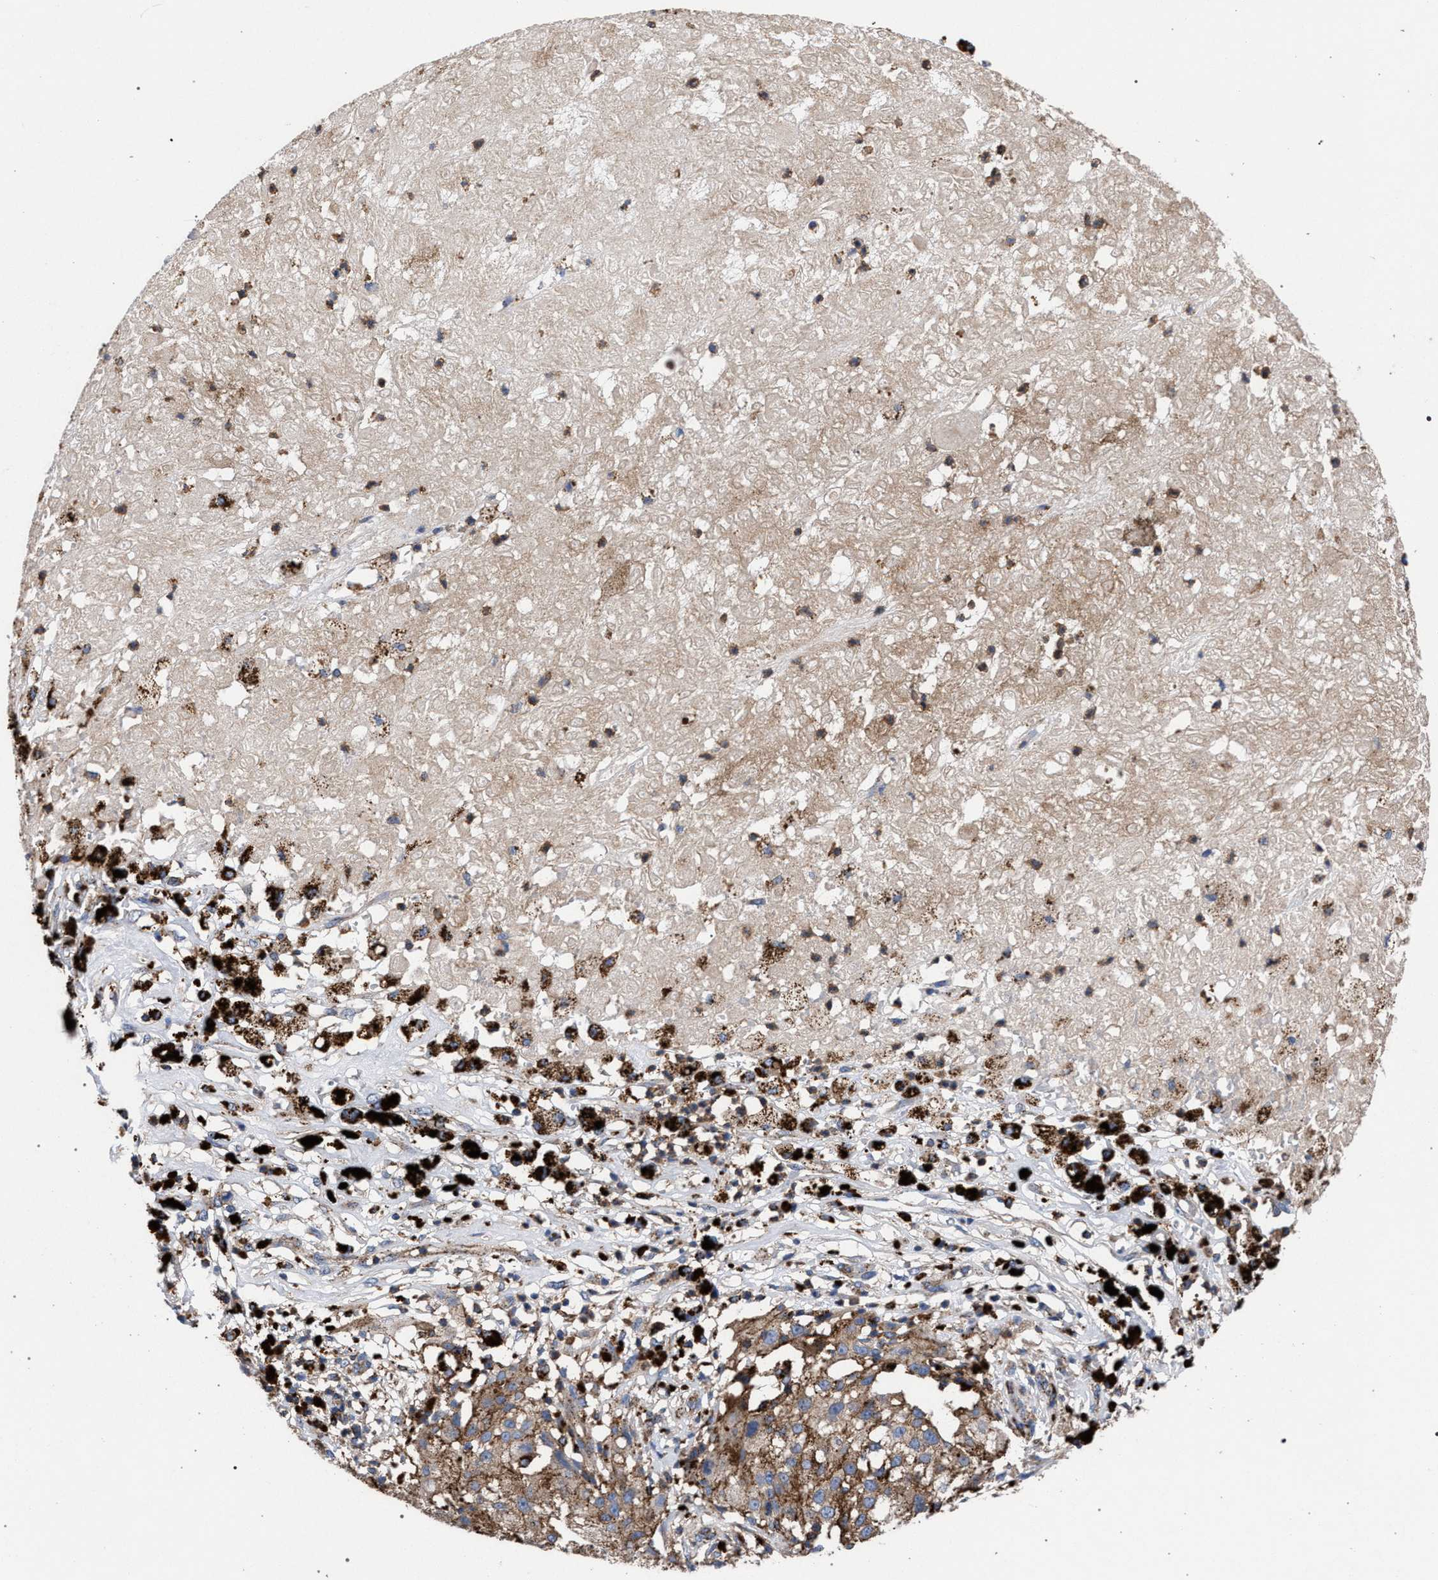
{"staining": {"intensity": "moderate", "quantity": ">75%", "location": "cytoplasmic/membranous"}, "tissue": "melanoma", "cell_type": "Tumor cells", "image_type": "cancer", "snomed": [{"axis": "morphology", "description": "Necrosis, NOS"}, {"axis": "morphology", "description": "Malignant melanoma, NOS"}, {"axis": "topography", "description": "Skin"}], "caption": "Tumor cells display moderate cytoplasmic/membranous expression in about >75% of cells in malignant melanoma. (DAB (3,3'-diaminobenzidine) IHC, brown staining for protein, blue staining for nuclei).", "gene": "PPT1", "patient": {"sex": "female", "age": 87}}